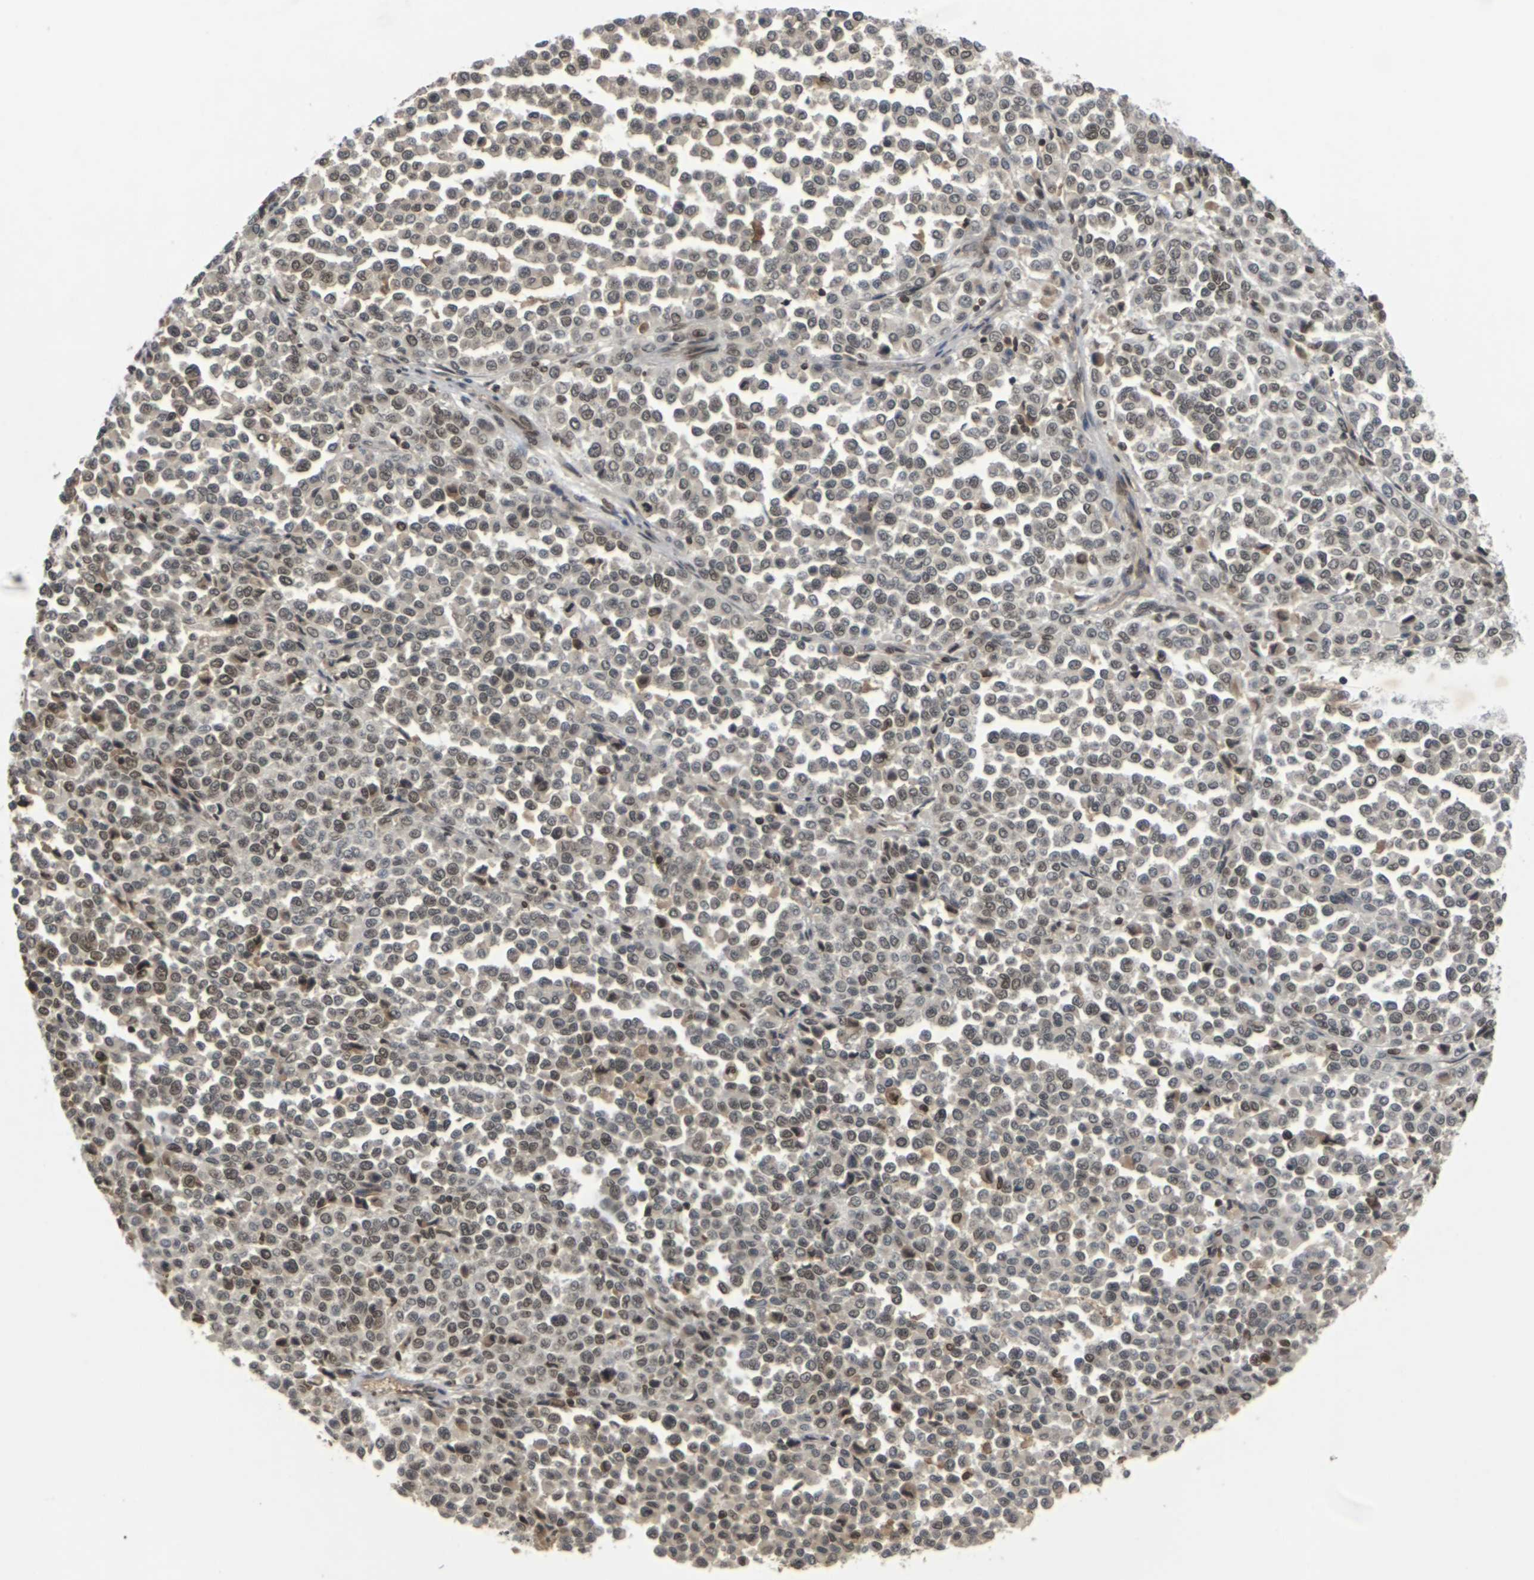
{"staining": {"intensity": "moderate", "quantity": ">75%", "location": "nuclear"}, "tissue": "melanoma", "cell_type": "Tumor cells", "image_type": "cancer", "snomed": [{"axis": "morphology", "description": "Malignant melanoma, Metastatic site"}, {"axis": "topography", "description": "Pancreas"}], "caption": "Protein expression analysis of human malignant melanoma (metastatic site) reveals moderate nuclear positivity in about >75% of tumor cells.", "gene": "NELFA", "patient": {"sex": "female", "age": 30}}